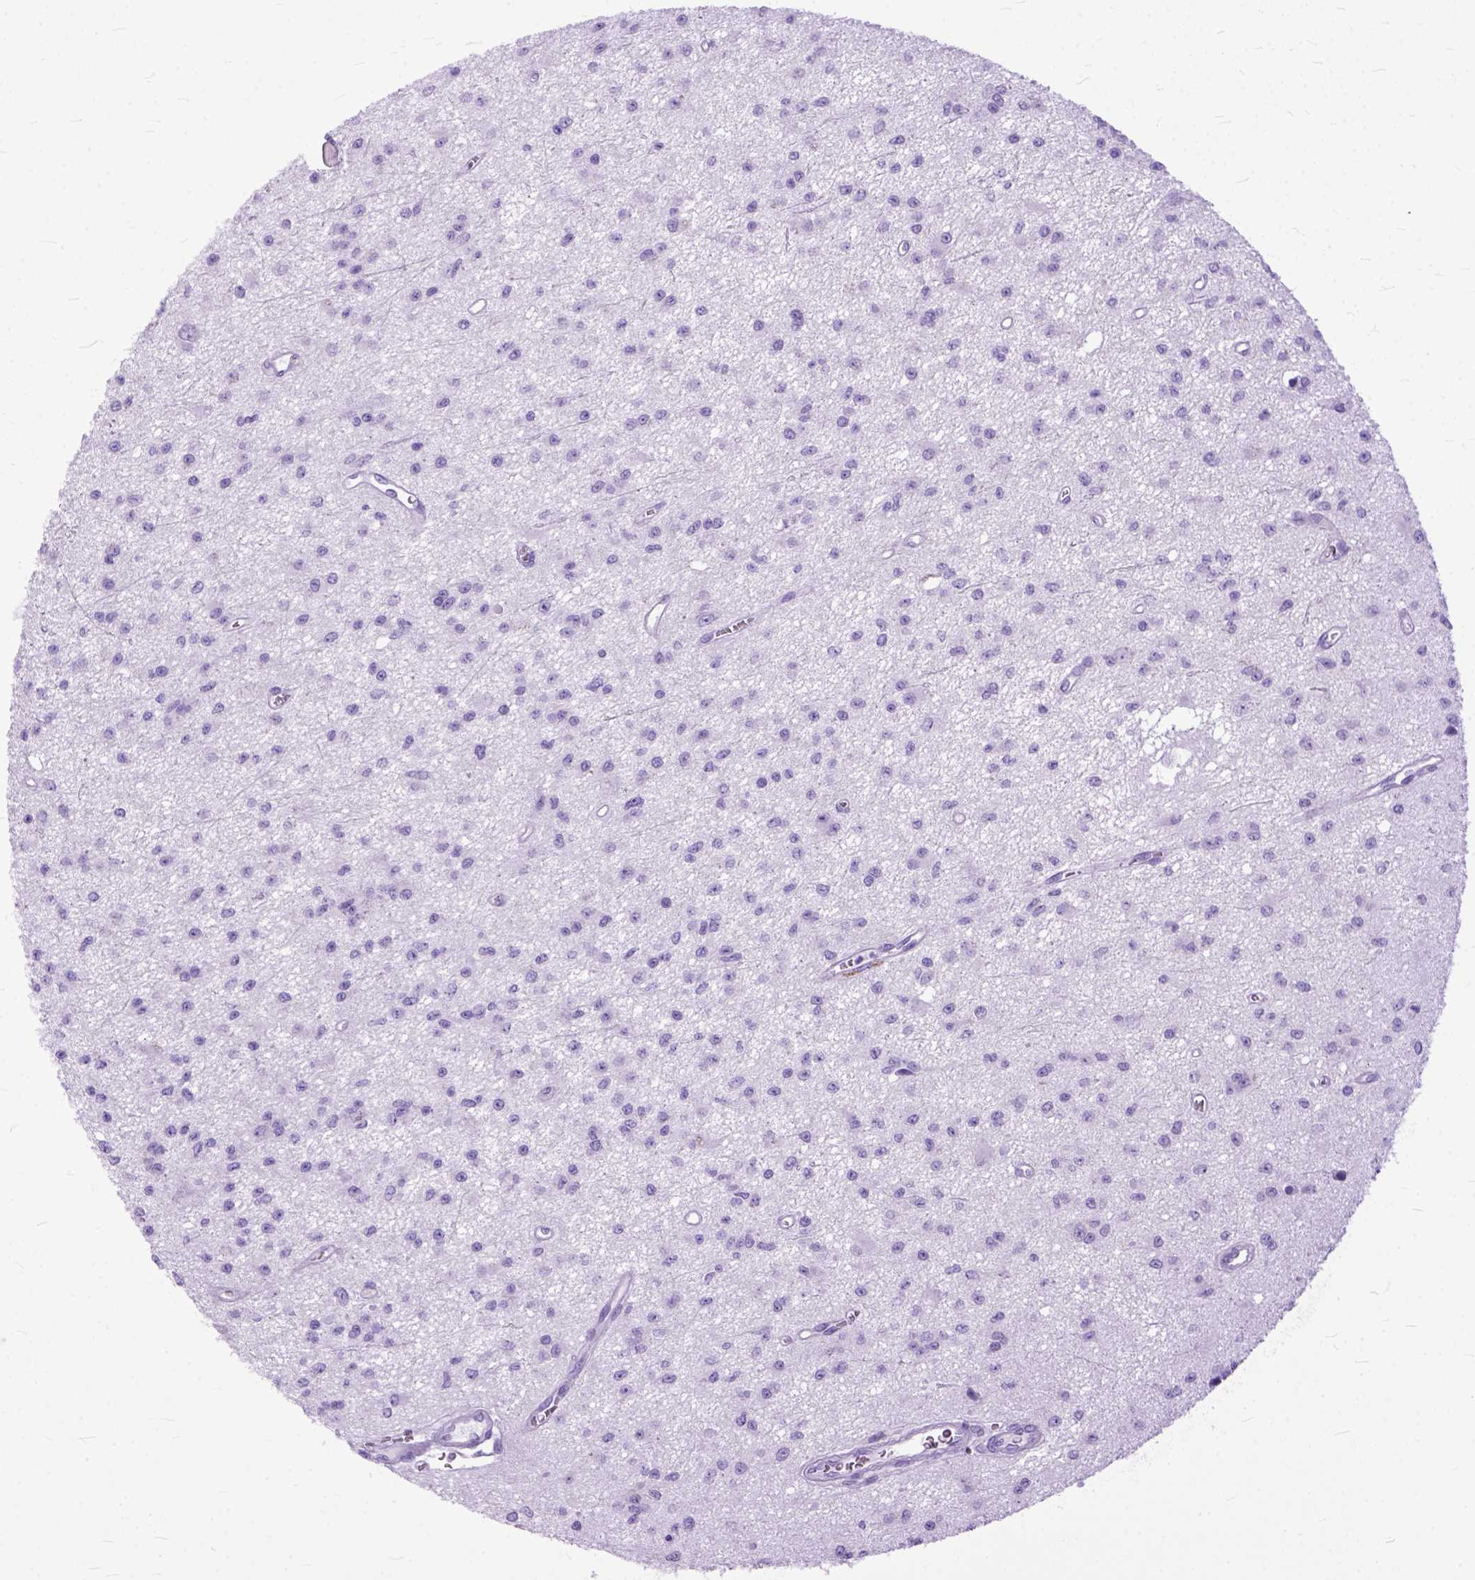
{"staining": {"intensity": "negative", "quantity": "none", "location": "none"}, "tissue": "glioma", "cell_type": "Tumor cells", "image_type": "cancer", "snomed": [{"axis": "morphology", "description": "Glioma, malignant, Low grade"}, {"axis": "topography", "description": "Brain"}], "caption": "Image shows no protein expression in tumor cells of glioma tissue.", "gene": "GNGT1", "patient": {"sex": "female", "age": 45}}